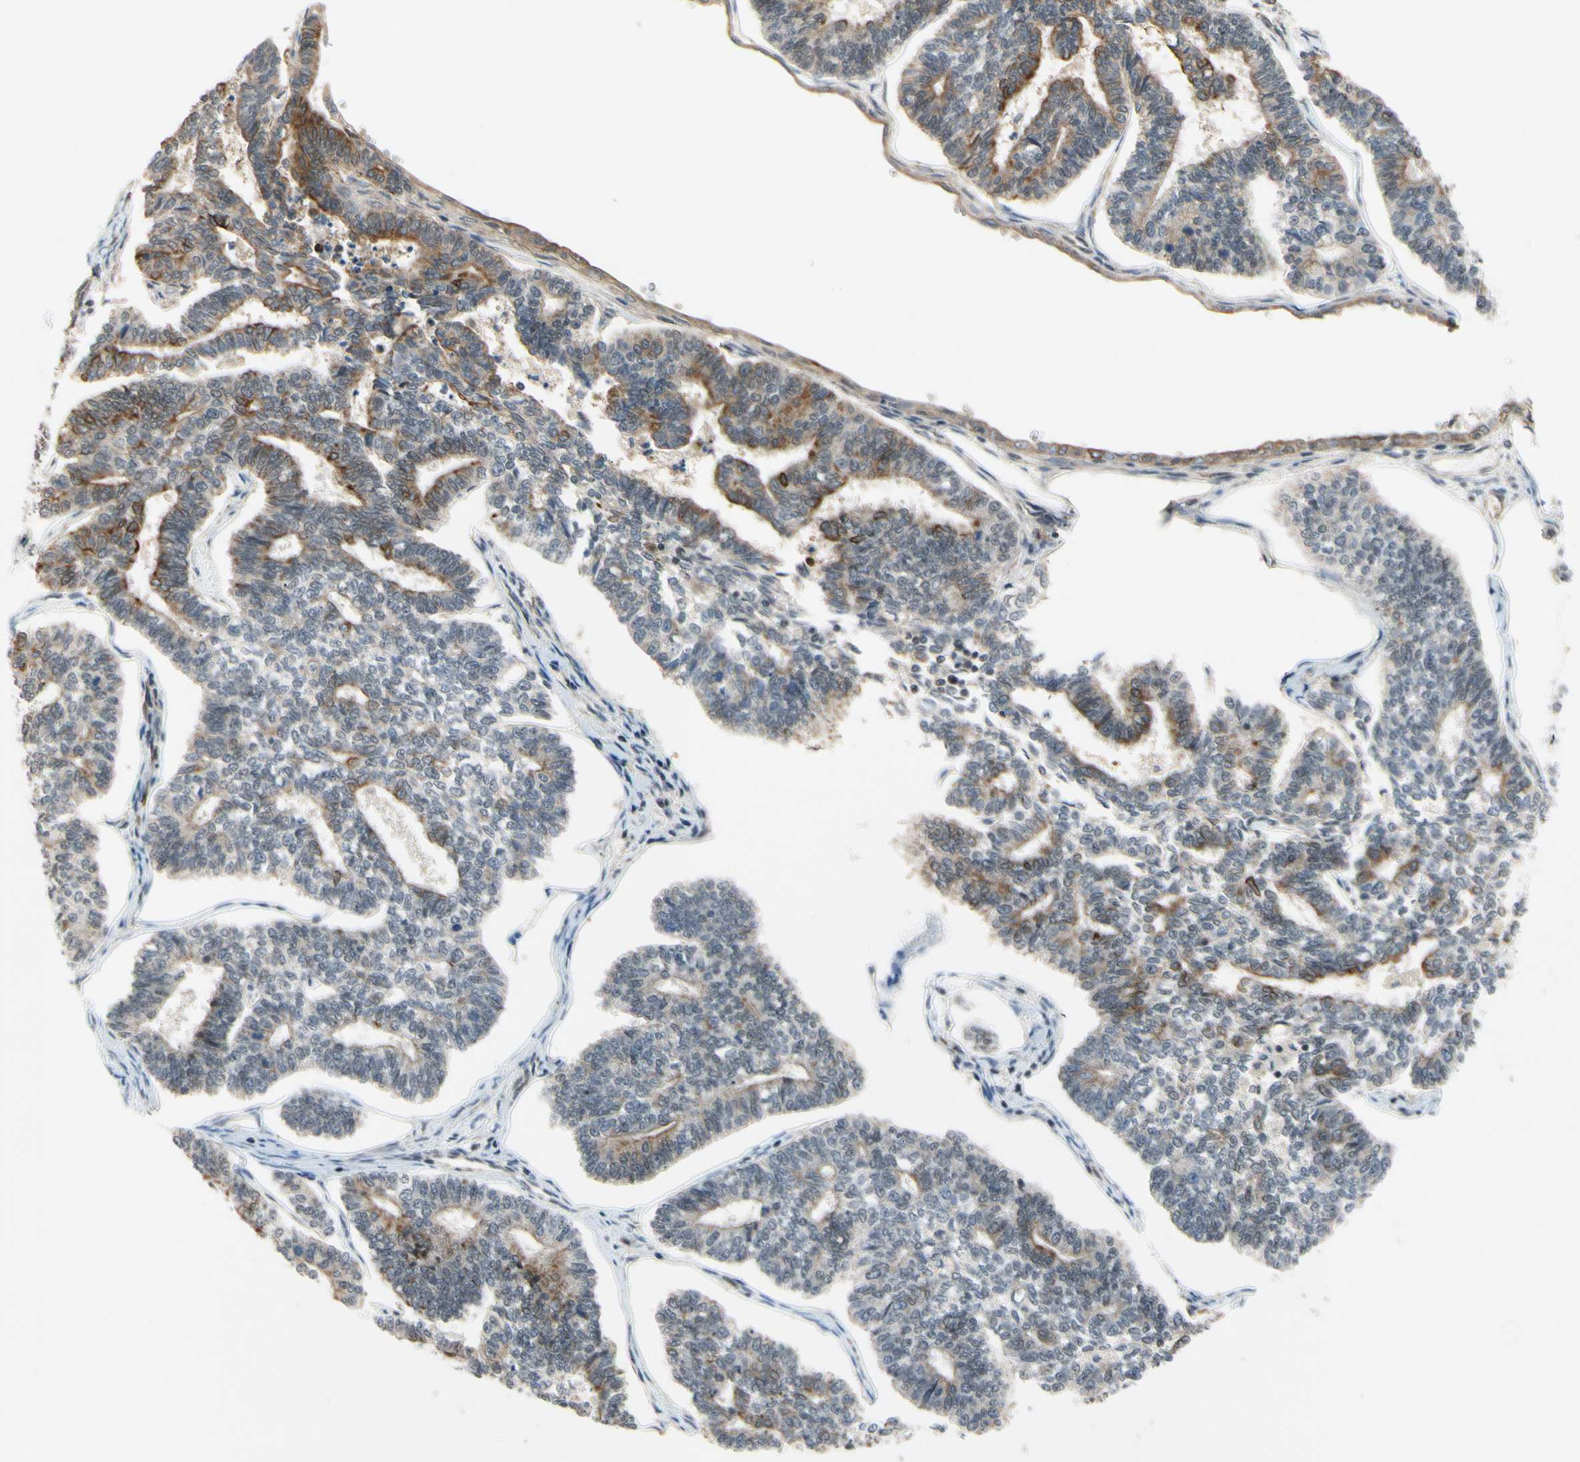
{"staining": {"intensity": "strong", "quantity": "<25%", "location": "cytoplasmic/membranous"}, "tissue": "endometrial cancer", "cell_type": "Tumor cells", "image_type": "cancer", "snomed": [{"axis": "morphology", "description": "Adenocarcinoma, NOS"}, {"axis": "topography", "description": "Endometrium"}], "caption": "This micrograph displays immunohistochemistry (IHC) staining of endometrial adenocarcinoma, with medium strong cytoplasmic/membranous staining in approximately <25% of tumor cells.", "gene": "TAF12", "patient": {"sex": "female", "age": 70}}